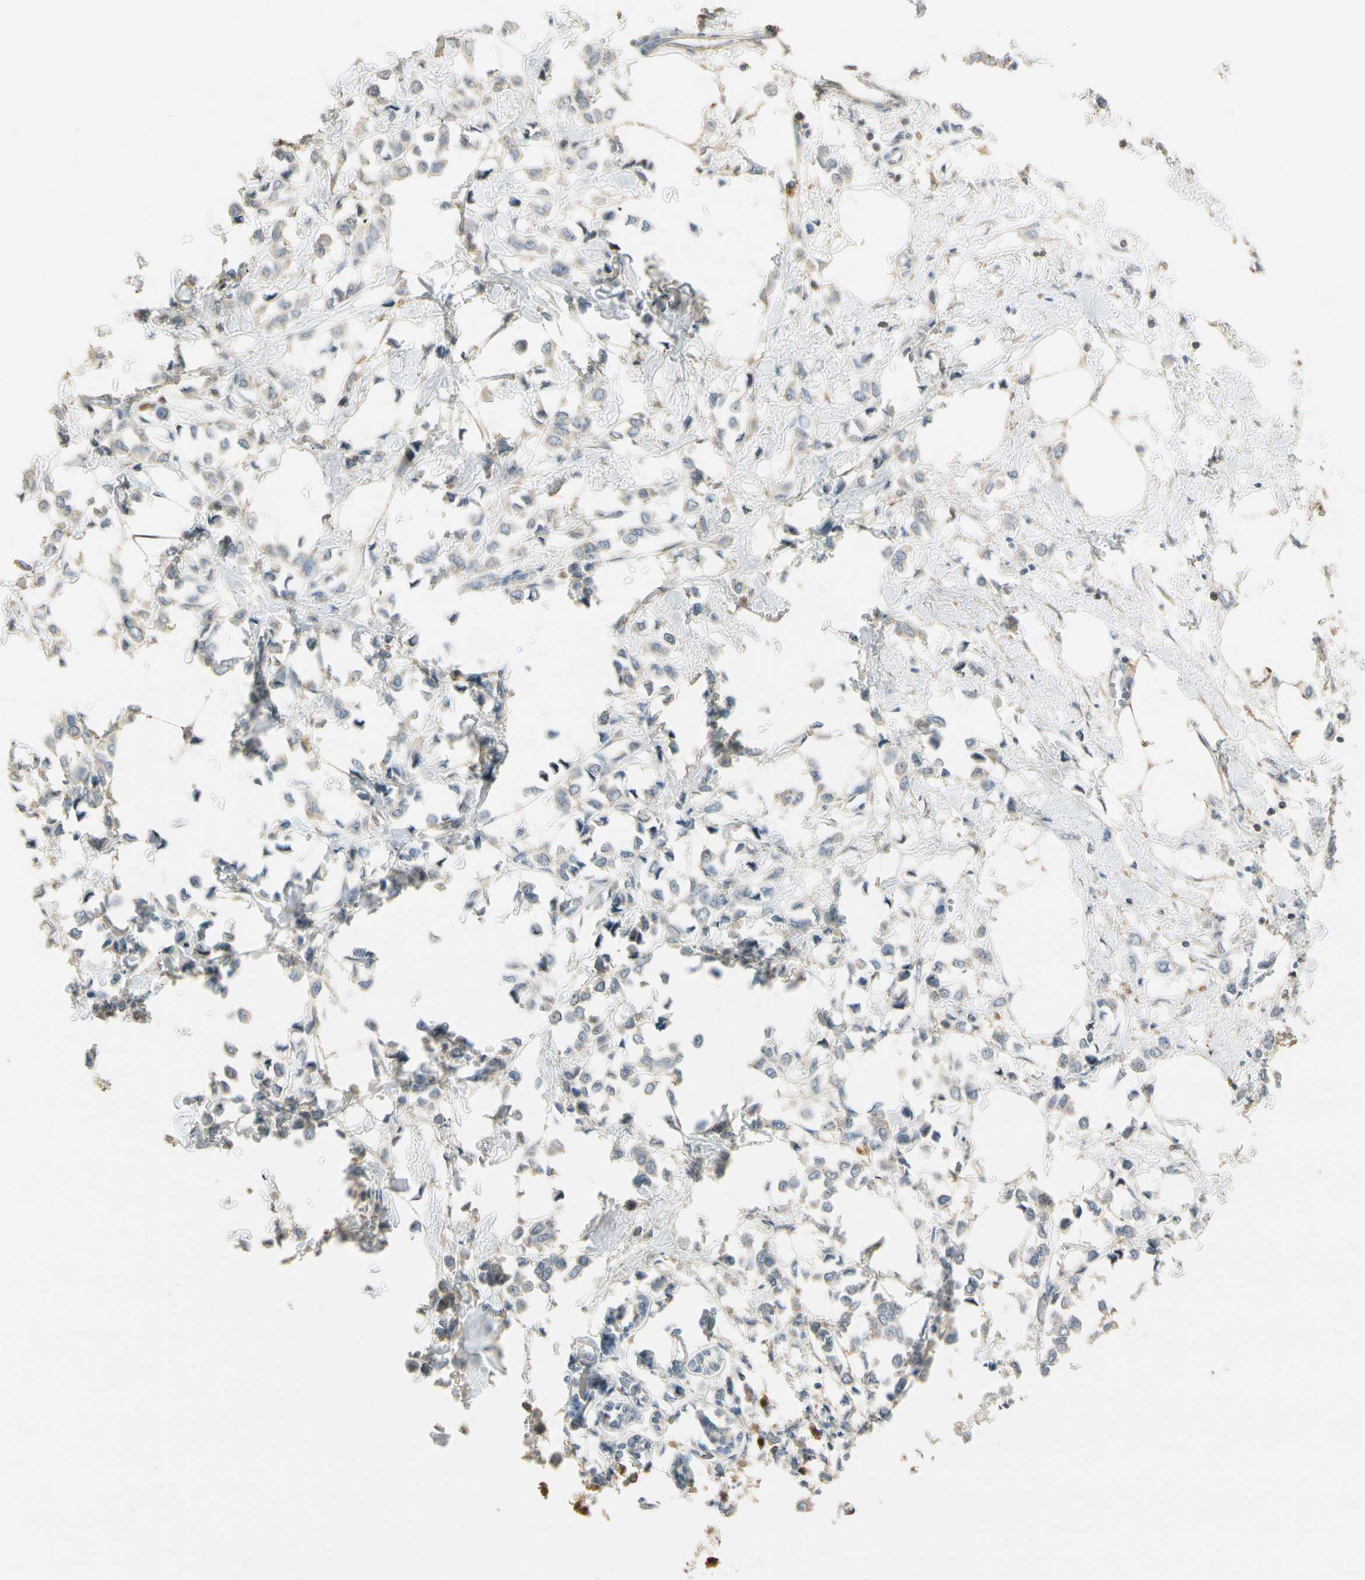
{"staining": {"intensity": "weak", "quantity": "25%-75%", "location": "cytoplasmic/membranous"}, "tissue": "breast cancer", "cell_type": "Tumor cells", "image_type": "cancer", "snomed": [{"axis": "morphology", "description": "Lobular carcinoma"}, {"axis": "topography", "description": "Breast"}], "caption": "A micrograph of breast lobular carcinoma stained for a protein shows weak cytoplasmic/membranous brown staining in tumor cells. (Stains: DAB (3,3'-diaminobenzidine) in brown, nuclei in blue, Microscopy: brightfield microscopy at high magnification).", "gene": "PLXNA1", "patient": {"sex": "female", "age": 51}}